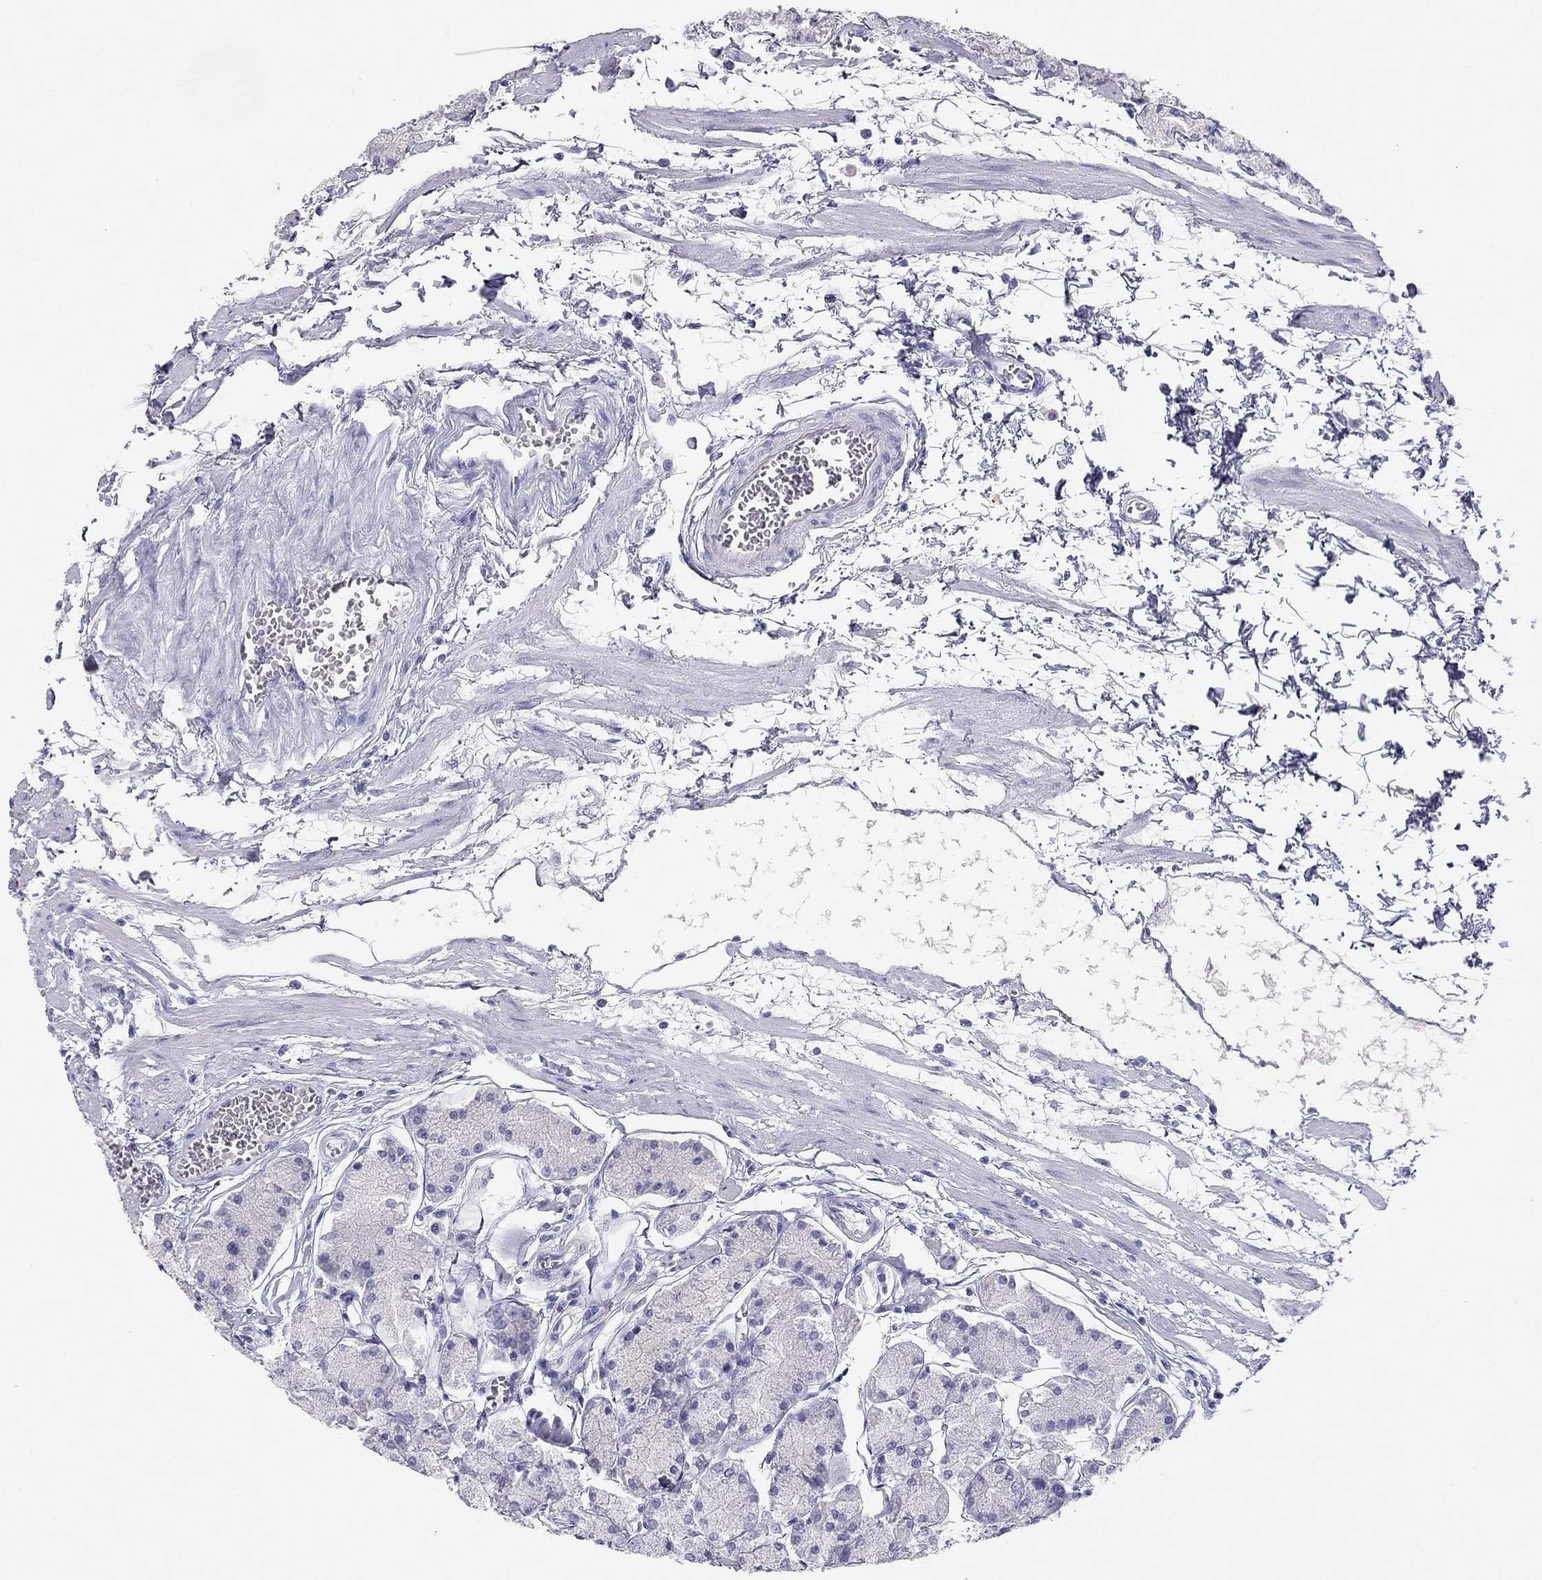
{"staining": {"intensity": "weak", "quantity": "<25%", "location": "nuclear"}, "tissue": "stomach", "cell_type": "Glandular cells", "image_type": "normal", "snomed": [{"axis": "morphology", "description": "Normal tissue, NOS"}, {"axis": "topography", "description": "Stomach, upper"}], "caption": "Stomach stained for a protein using immunohistochemistry (IHC) exhibits no expression glandular cells.", "gene": "DOT1L", "patient": {"sex": "male", "age": 60}}